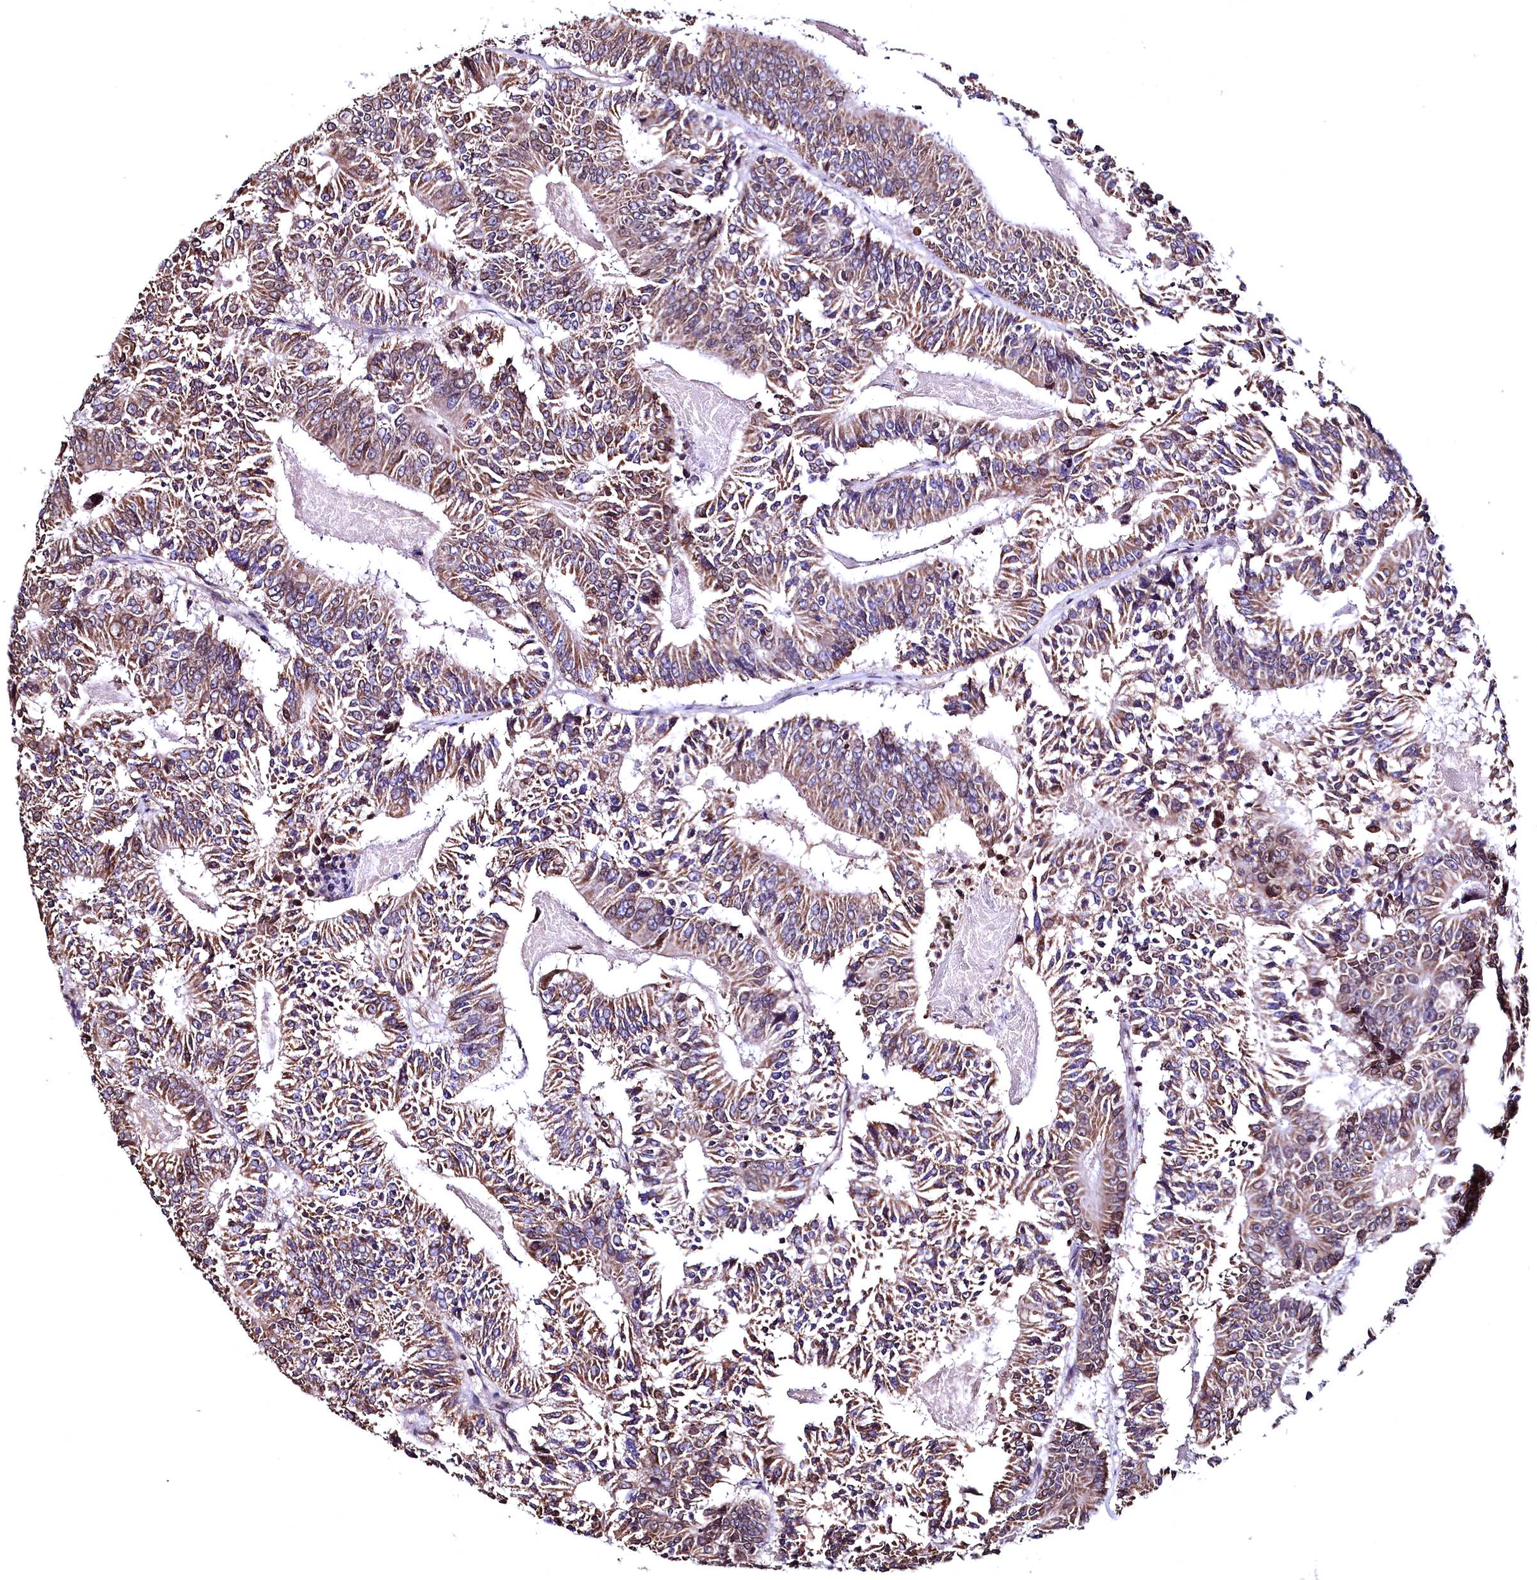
{"staining": {"intensity": "moderate", "quantity": ">75%", "location": "cytoplasmic/membranous"}, "tissue": "colorectal cancer", "cell_type": "Tumor cells", "image_type": "cancer", "snomed": [{"axis": "morphology", "description": "Adenocarcinoma, NOS"}, {"axis": "topography", "description": "Colon"}], "caption": "Immunohistochemical staining of human adenocarcinoma (colorectal) shows medium levels of moderate cytoplasmic/membranous protein expression in about >75% of tumor cells.", "gene": "HAND1", "patient": {"sex": "male", "age": 83}}